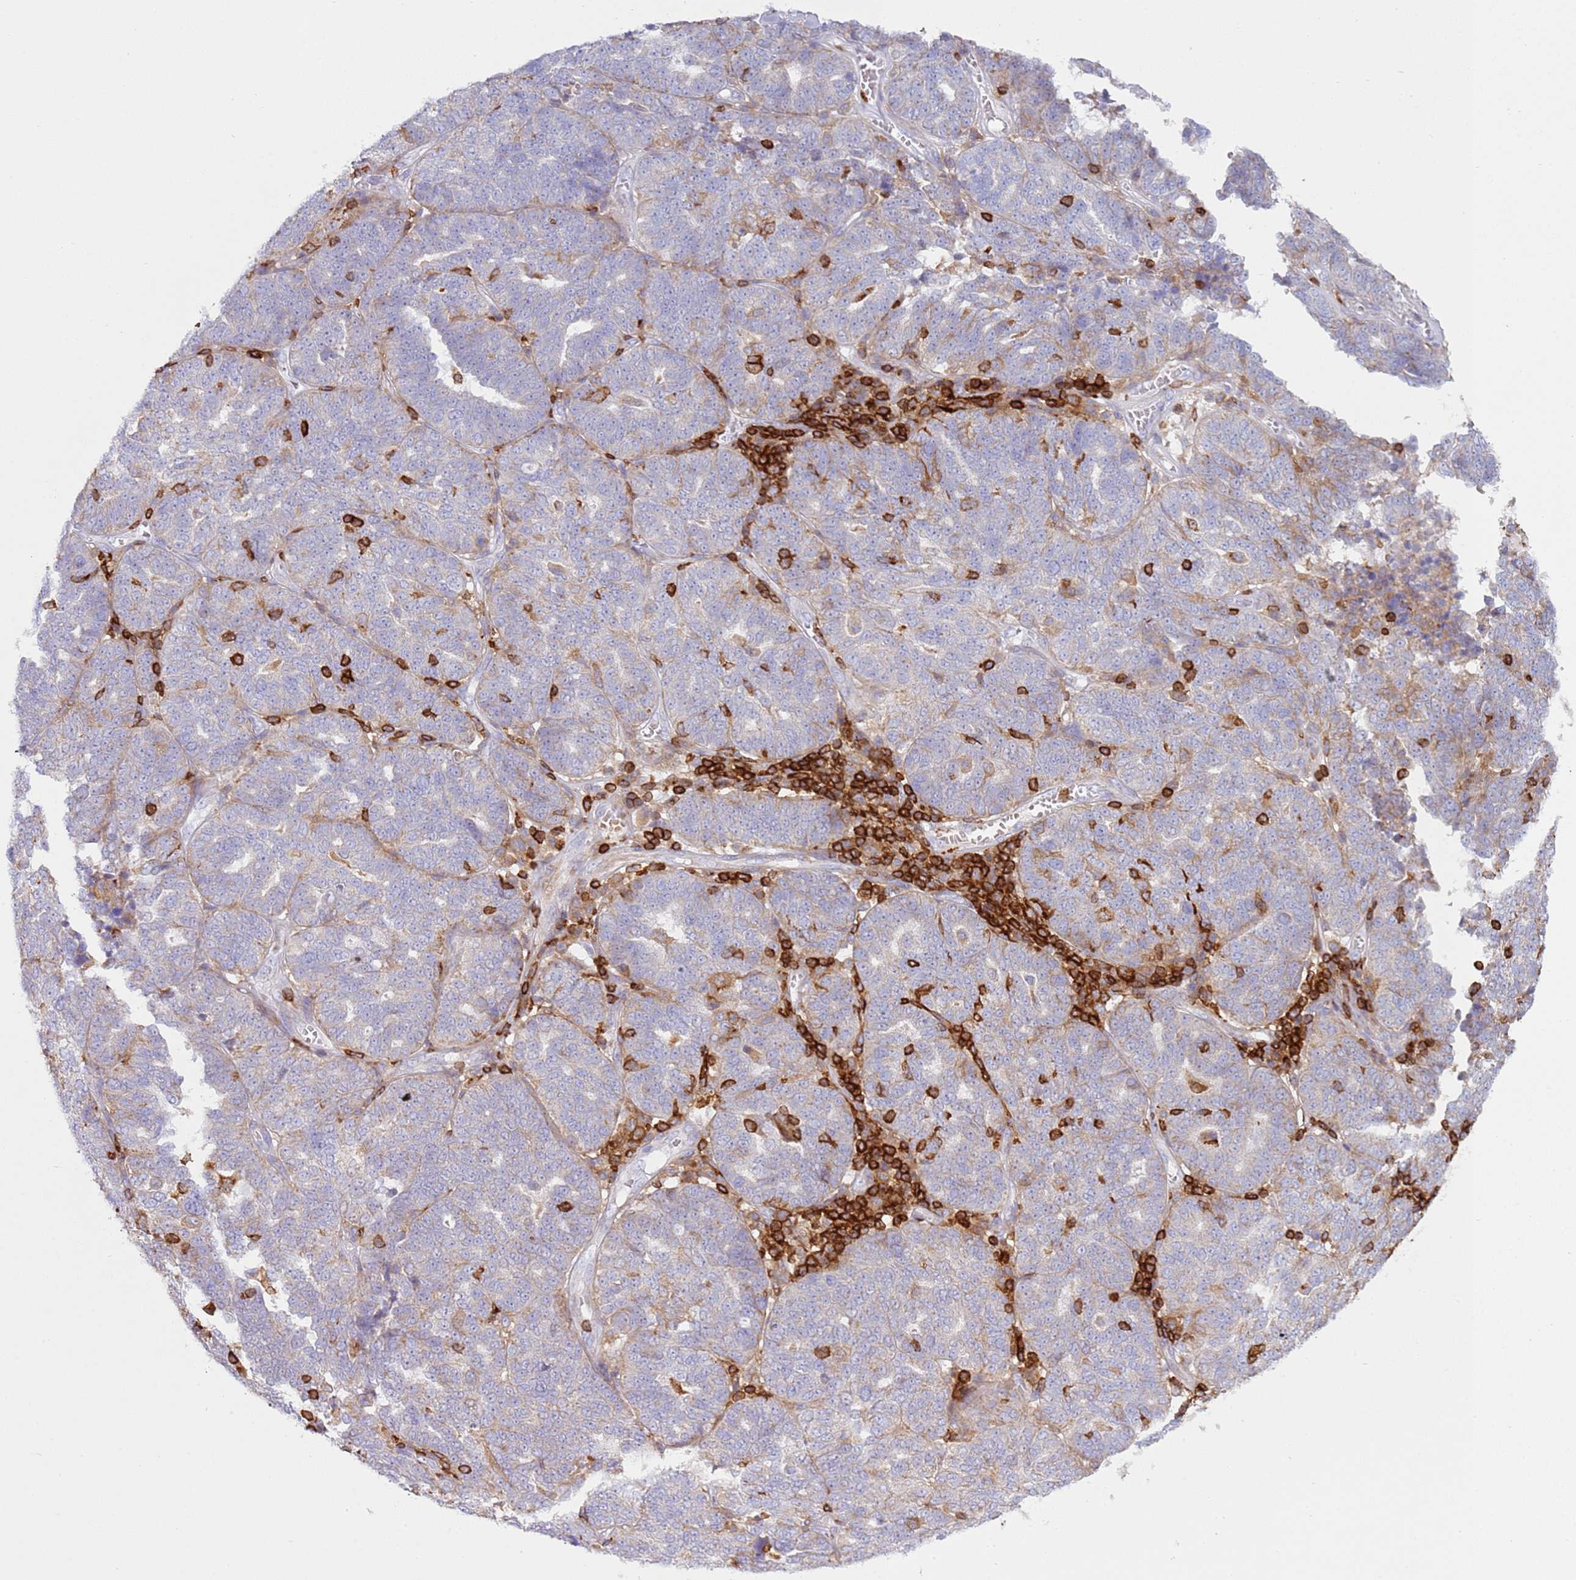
{"staining": {"intensity": "weak", "quantity": "25%-75%", "location": "cytoplasmic/membranous"}, "tissue": "ovarian cancer", "cell_type": "Tumor cells", "image_type": "cancer", "snomed": [{"axis": "morphology", "description": "Cystadenocarcinoma, serous, NOS"}, {"axis": "topography", "description": "Ovary"}], "caption": "Immunohistochemical staining of human ovarian cancer displays weak cytoplasmic/membranous protein staining in about 25%-75% of tumor cells. (IHC, brightfield microscopy, high magnification).", "gene": "TTPAL", "patient": {"sex": "female", "age": 59}}